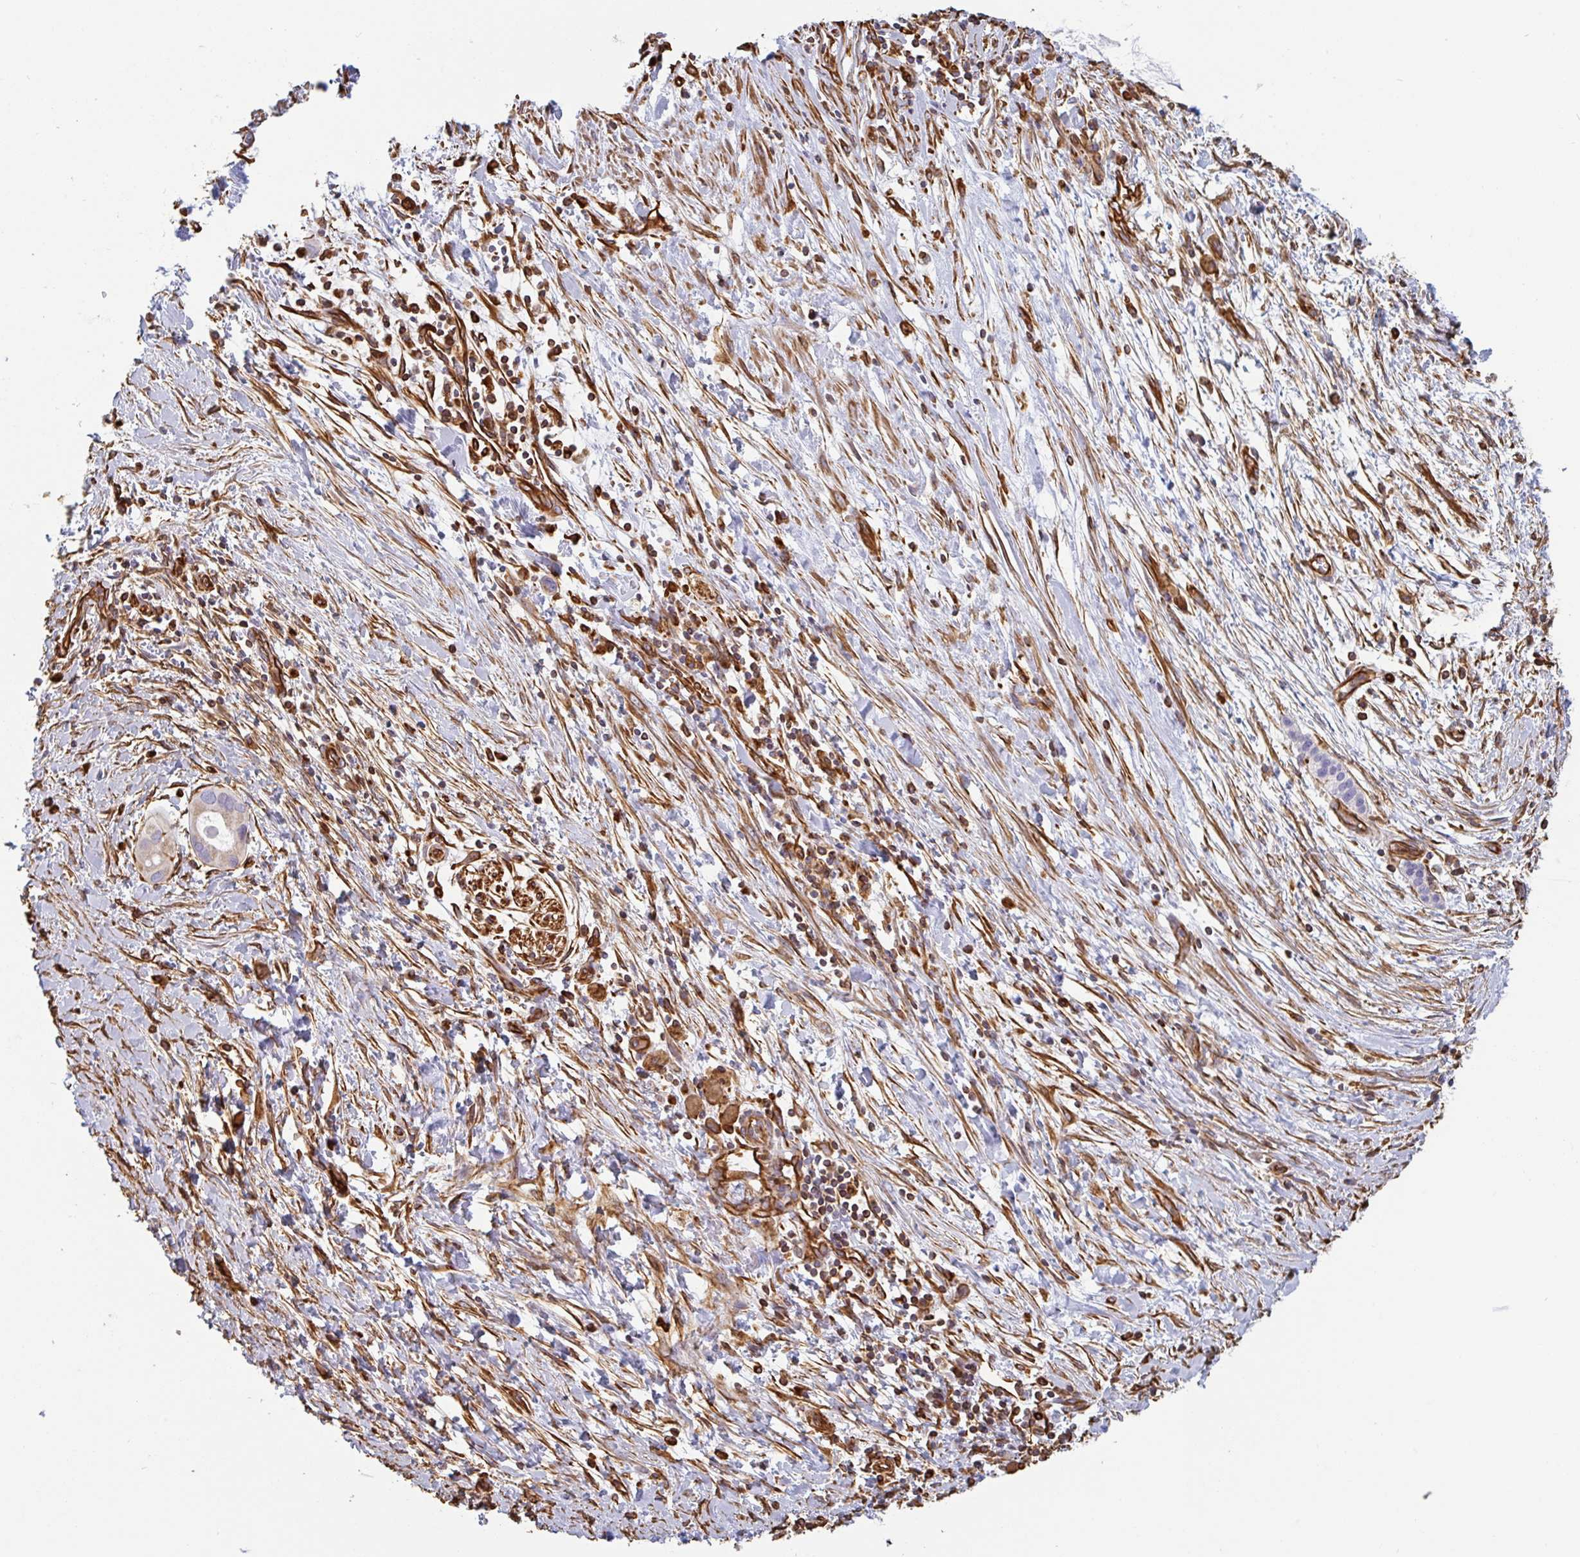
{"staining": {"intensity": "negative", "quantity": "none", "location": "none"}, "tissue": "pancreatic cancer", "cell_type": "Tumor cells", "image_type": "cancer", "snomed": [{"axis": "morphology", "description": "Adenocarcinoma, NOS"}, {"axis": "topography", "description": "Pancreas"}], "caption": "DAB immunohistochemical staining of human pancreatic cancer (adenocarcinoma) reveals no significant expression in tumor cells.", "gene": "PPFIA1", "patient": {"sex": "male", "age": 68}}